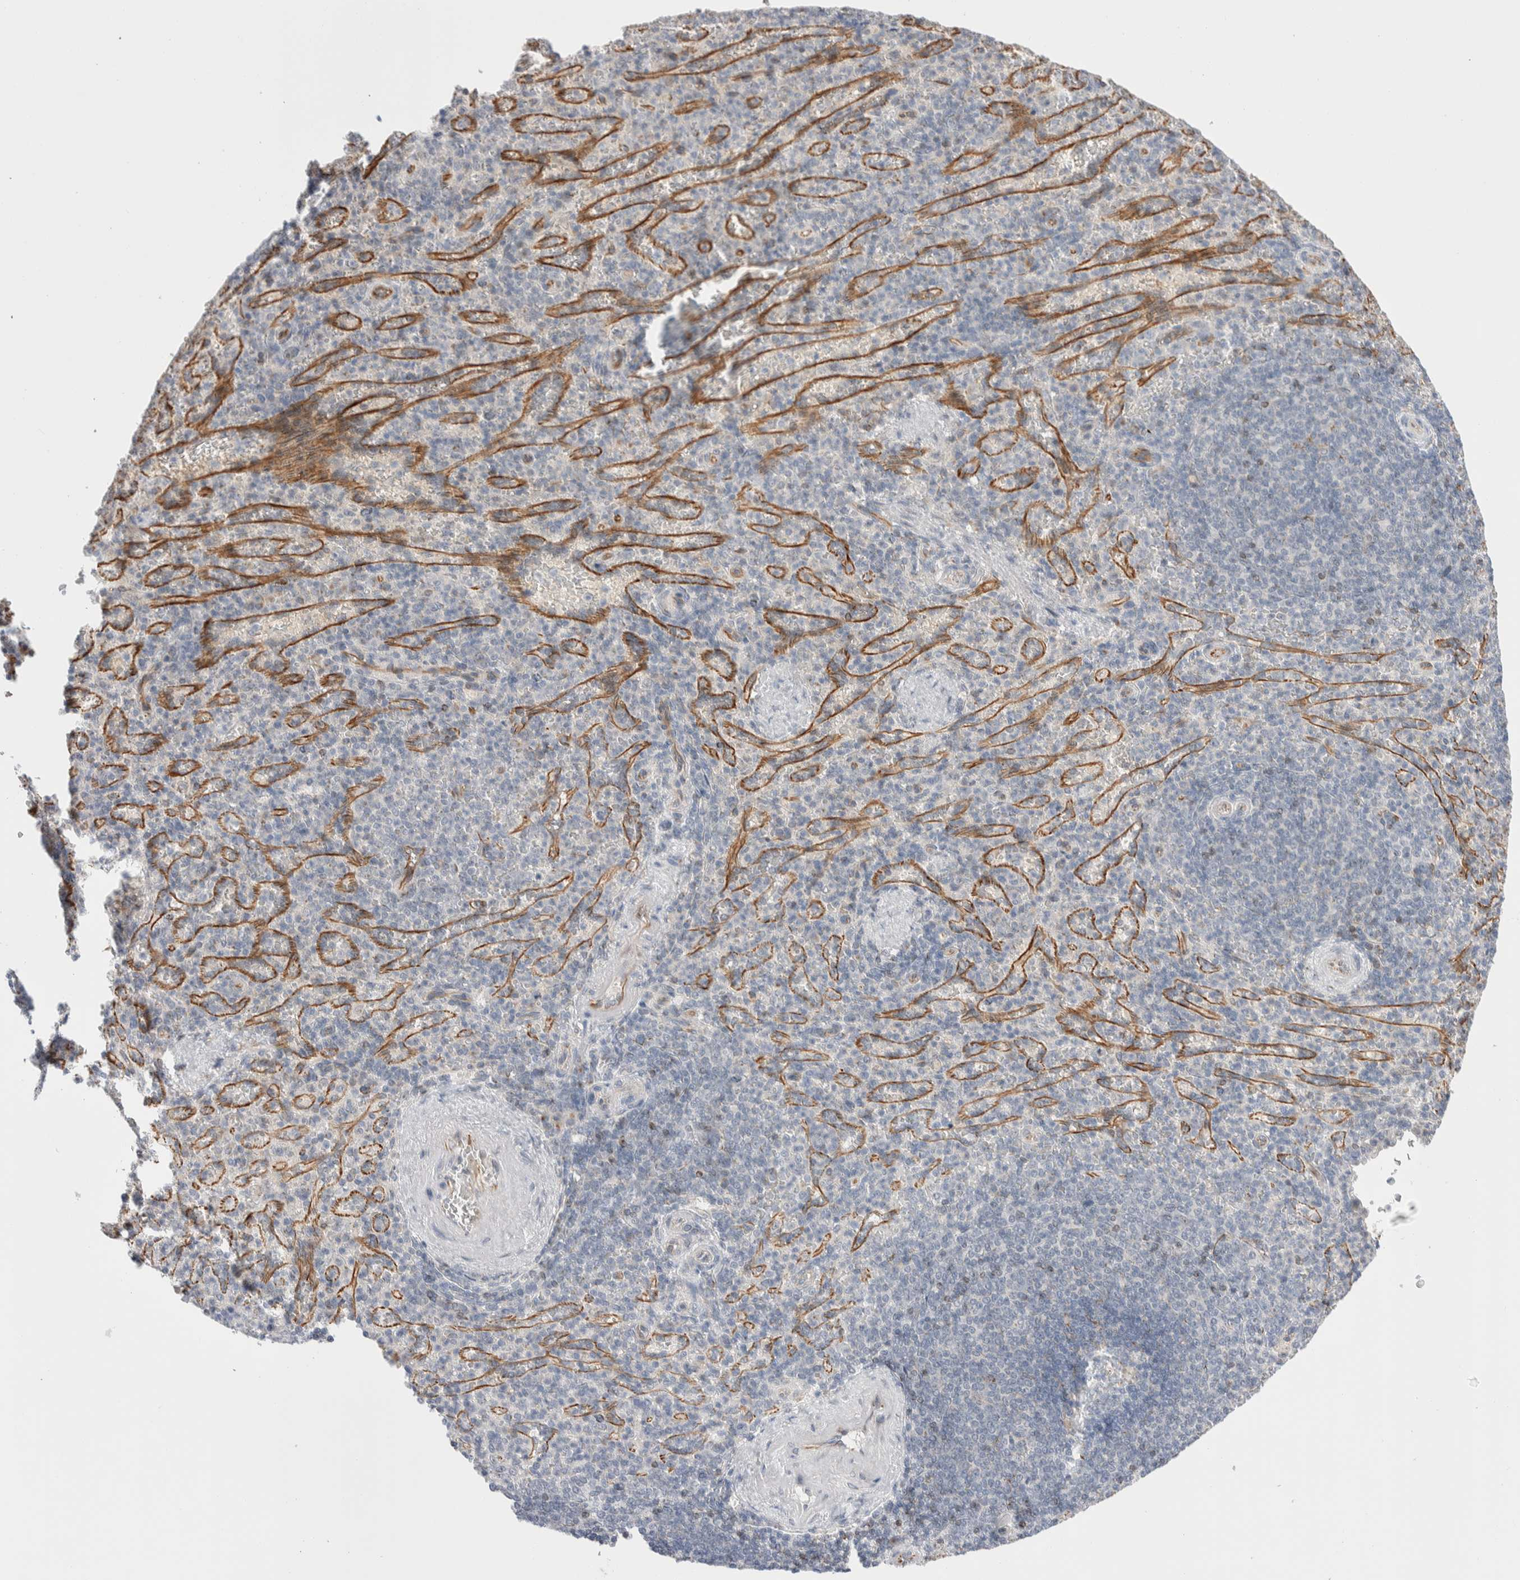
{"staining": {"intensity": "negative", "quantity": "none", "location": "none"}, "tissue": "spleen", "cell_type": "Cells in red pulp", "image_type": "normal", "snomed": [{"axis": "morphology", "description": "Normal tissue, NOS"}, {"axis": "topography", "description": "Spleen"}], "caption": "High magnification brightfield microscopy of normal spleen stained with DAB (3,3'-diaminobenzidine) (brown) and counterstained with hematoxylin (blue): cells in red pulp show no significant positivity. Brightfield microscopy of immunohistochemistry (IHC) stained with DAB (3,3'-diaminobenzidine) (brown) and hematoxylin (blue), captured at high magnification.", "gene": "C1orf112", "patient": {"sex": "female", "age": 74}}